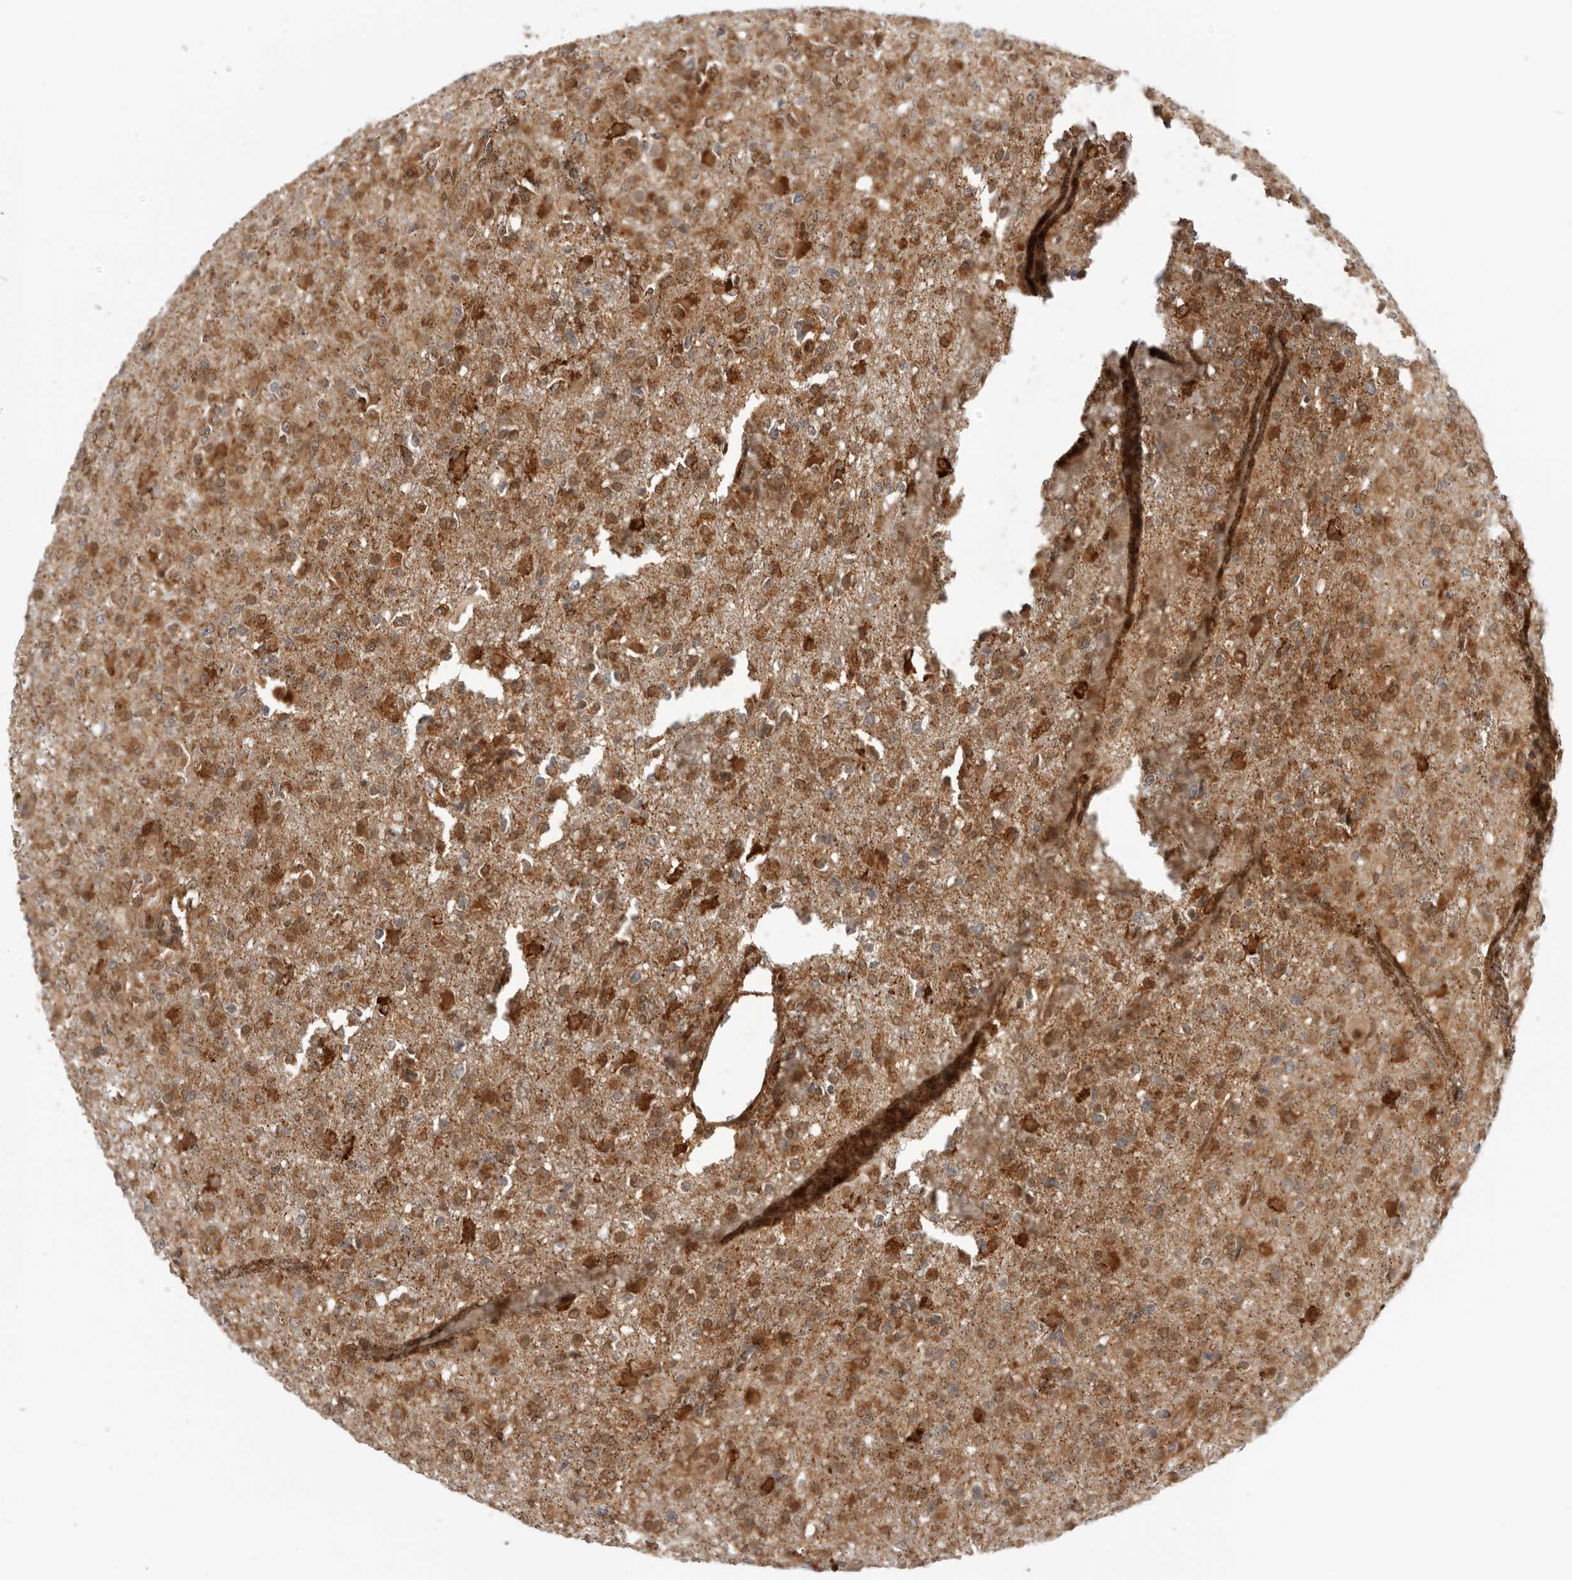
{"staining": {"intensity": "moderate", "quantity": ">75%", "location": "cytoplasmic/membranous,nuclear"}, "tissue": "glioma", "cell_type": "Tumor cells", "image_type": "cancer", "snomed": [{"axis": "morphology", "description": "Glioma, malignant, High grade"}, {"axis": "topography", "description": "Brain"}], "caption": "Approximately >75% of tumor cells in malignant glioma (high-grade) exhibit moderate cytoplasmic/membranous and nuclear protein staining as visualized by brown immunohistochemical staining.", "gene": "DCAF8", "patient": {"sex": "female", "age": 57}}